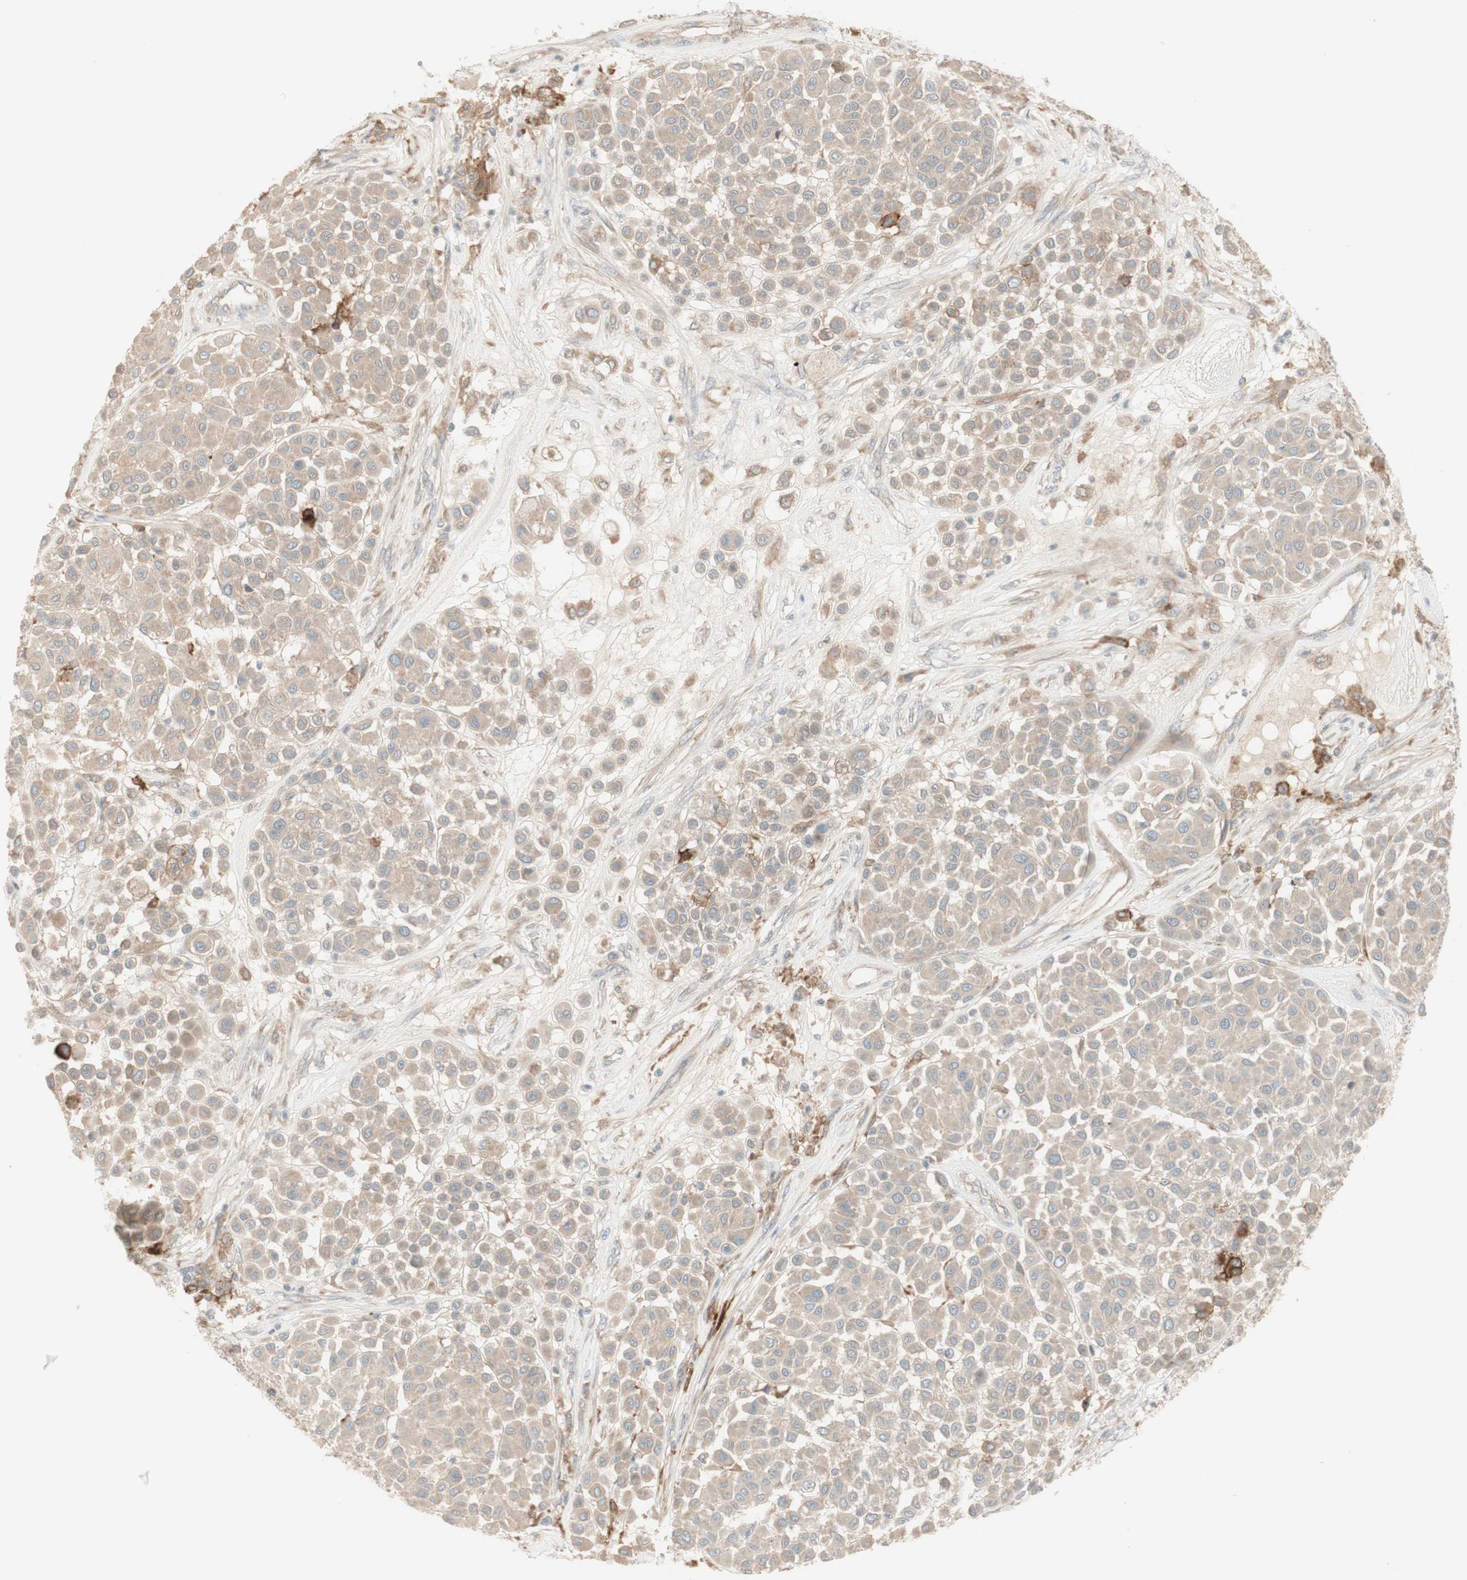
{"staining": {"intensity": "weak", "quantity": ">75%", "location": "cytoplasmic/membranous"}, "tissue": "melanoma", "cell_type": "Tumor cells", "image_type": "cancer", "snomed": [{"axis": "morphology", "description": "Malignant melanoma, Metastatic site"}, {"axis": "topography", "description": "Soft tissue"}], "caption": "Malignant melanoma (metastatic site) stained with DAB immunohistochemistry (IHC) reveals low levels of weak cytoplasmic/membranous staining in approximately >75% of tumor cells.", "gene": "PTGER4", "patient": {"sex": "male", "age": 41}}